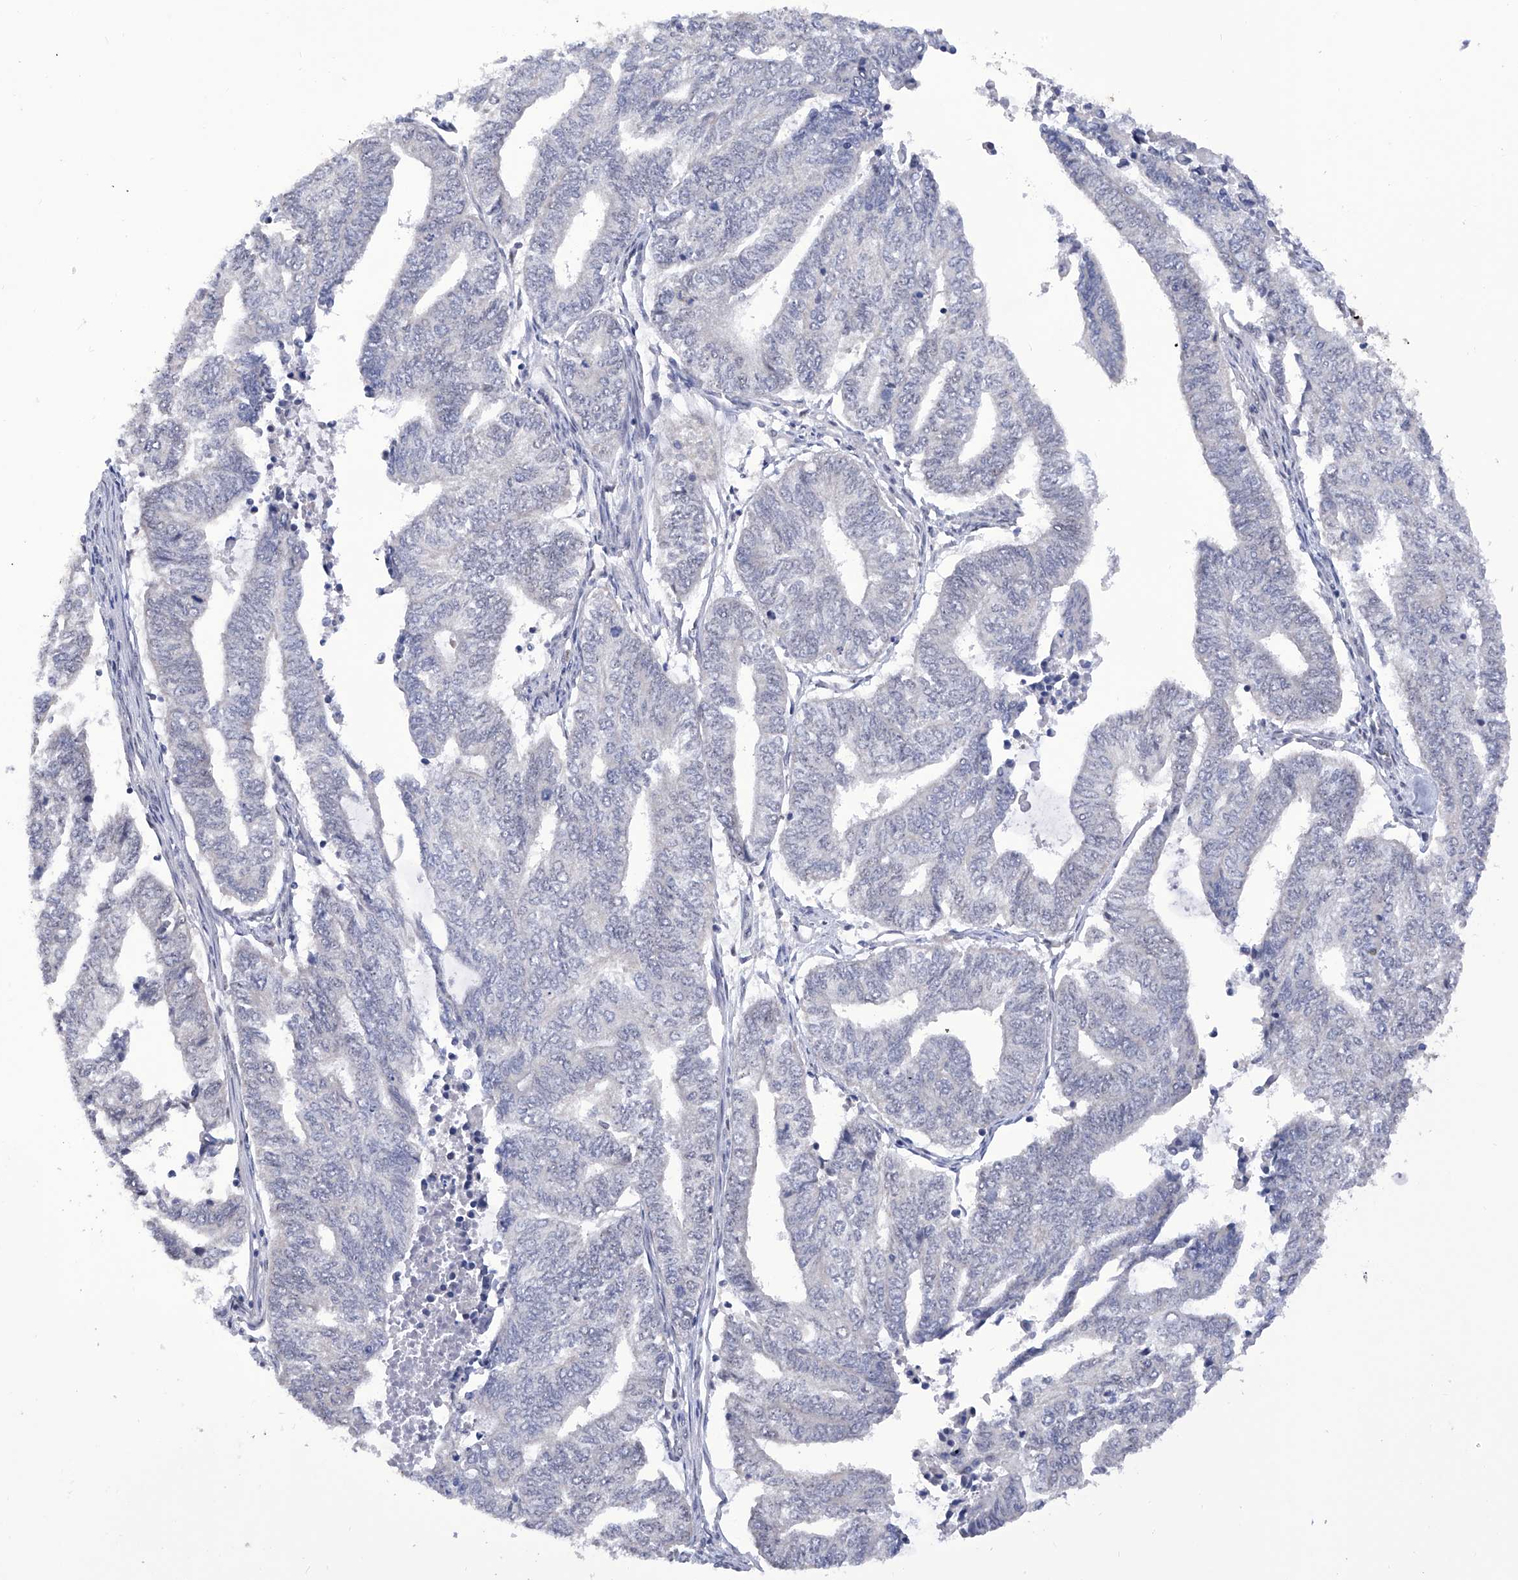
{"staining": {"intensity": "negative", "quantity": "none", "location": "none"}, "tissue": "endometrial cancer", "cell_type": "Tumor cells", "image_type": "cancer", "snomed": [{"axis": "morphology", "description": "Adenocarcinoma, NOS"}, {"axis": "topography", "description": "Uterus"}, {"axis": "topography", "description": "Endometrium"}], "caption": "Immunohistochemistry image of endometrial adenocarcinoma stained for a protein (brown), which shows no staining in tumor cells.", "gene": "RAD54L", "patient": {"sex": "female", "age": 70}}